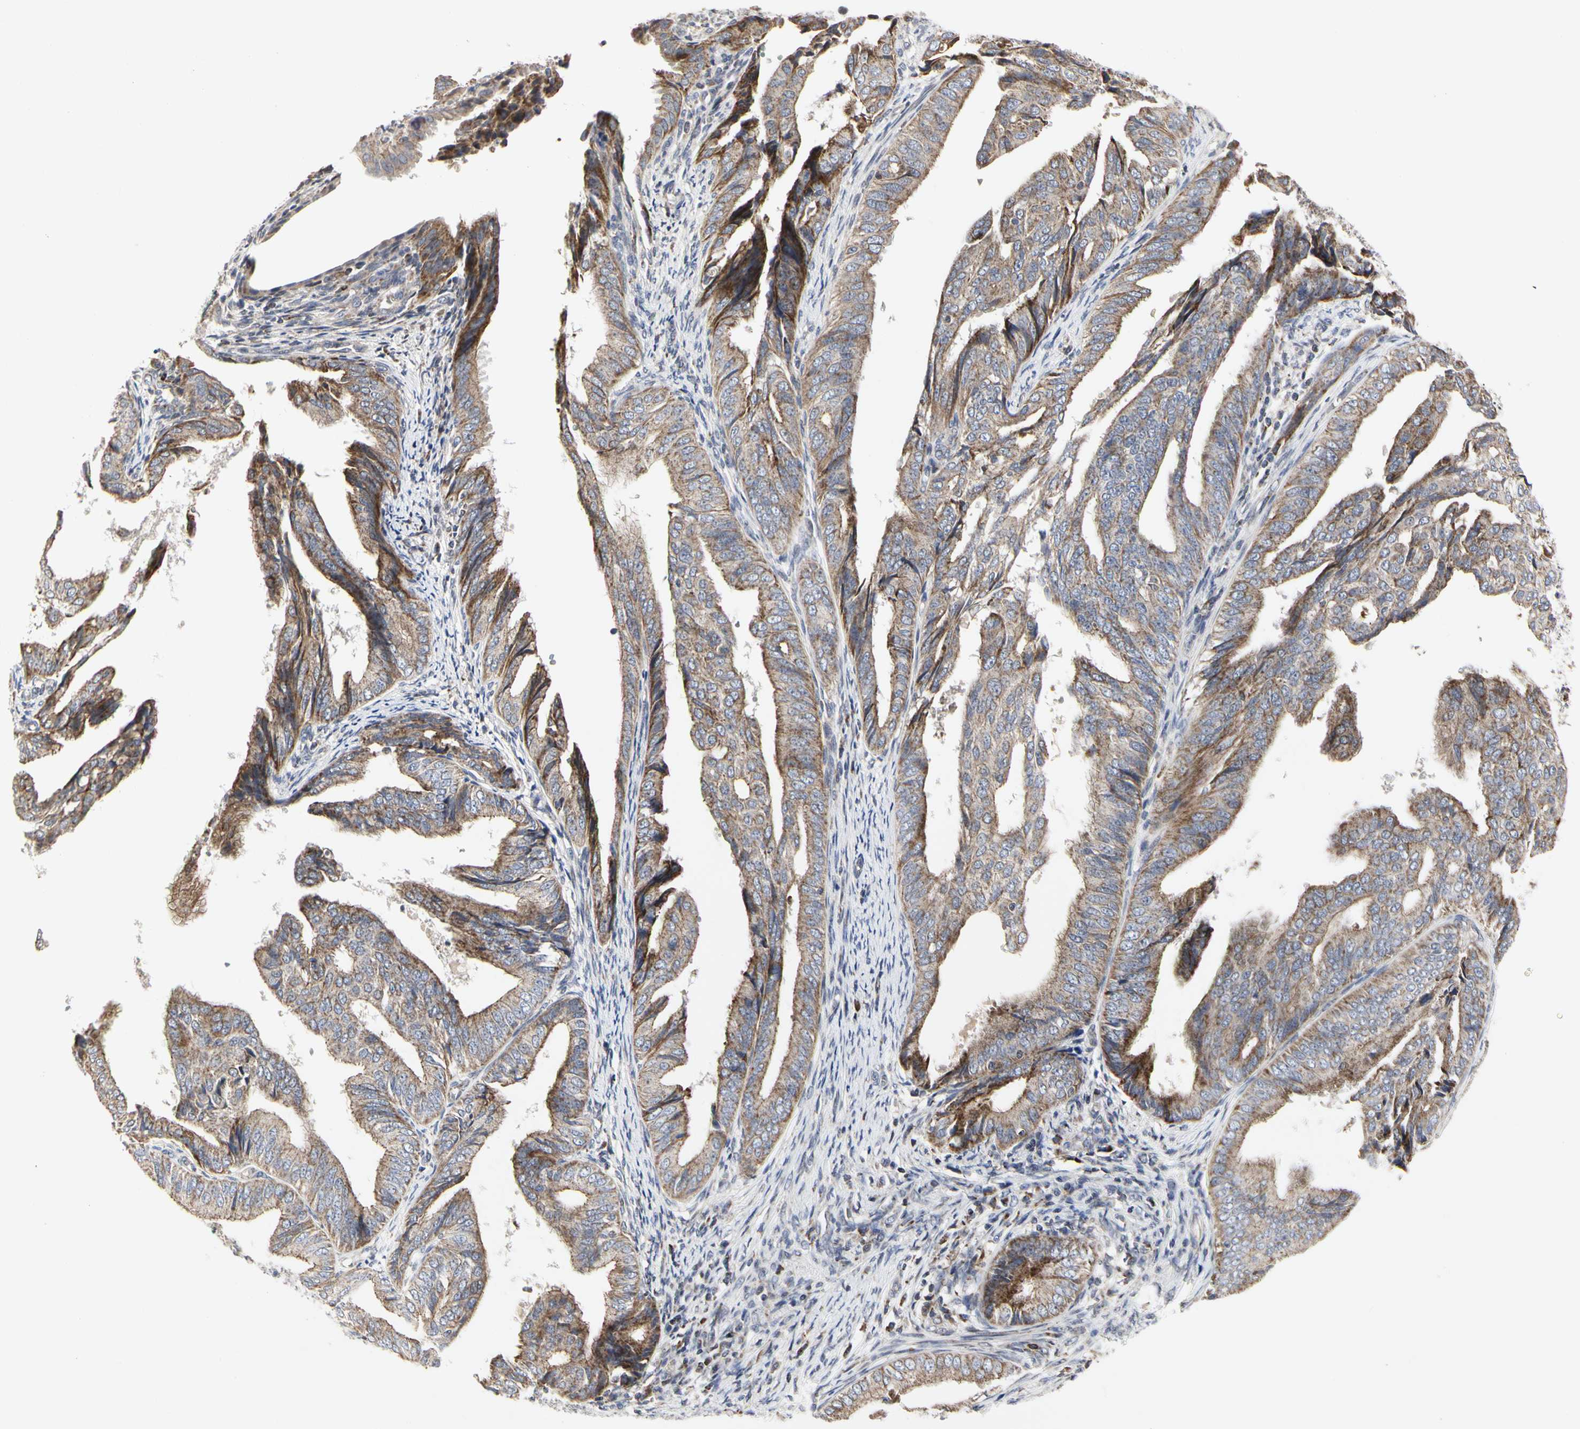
{"staining": {"intensity": "moderate", "quantity": "25%-75%", "location": "cytoplasmic/membranous"}, "tissue": "endometrial cancer", "cell_type": "Tumor cells", "image_type": "cancer", "snomed": [{"axis": "morphology", "description": "Adenocarcinoma, NOS"}, {"axis": "topography", "description": "Endometrium"}], "caption": "The photomicrograph reveals immunohistochemical staining of endometrial adenocarcinoma. There is moderate cytoplasmic/membranous expression is present in about 25%-75% of tumor cells. Using DAB (brown) and hematoxylin (blue) stains, captured at high magnification using brightfield microscopy.", "gene": "TSKU", "patient": {"sex": "female", "age": 58}}